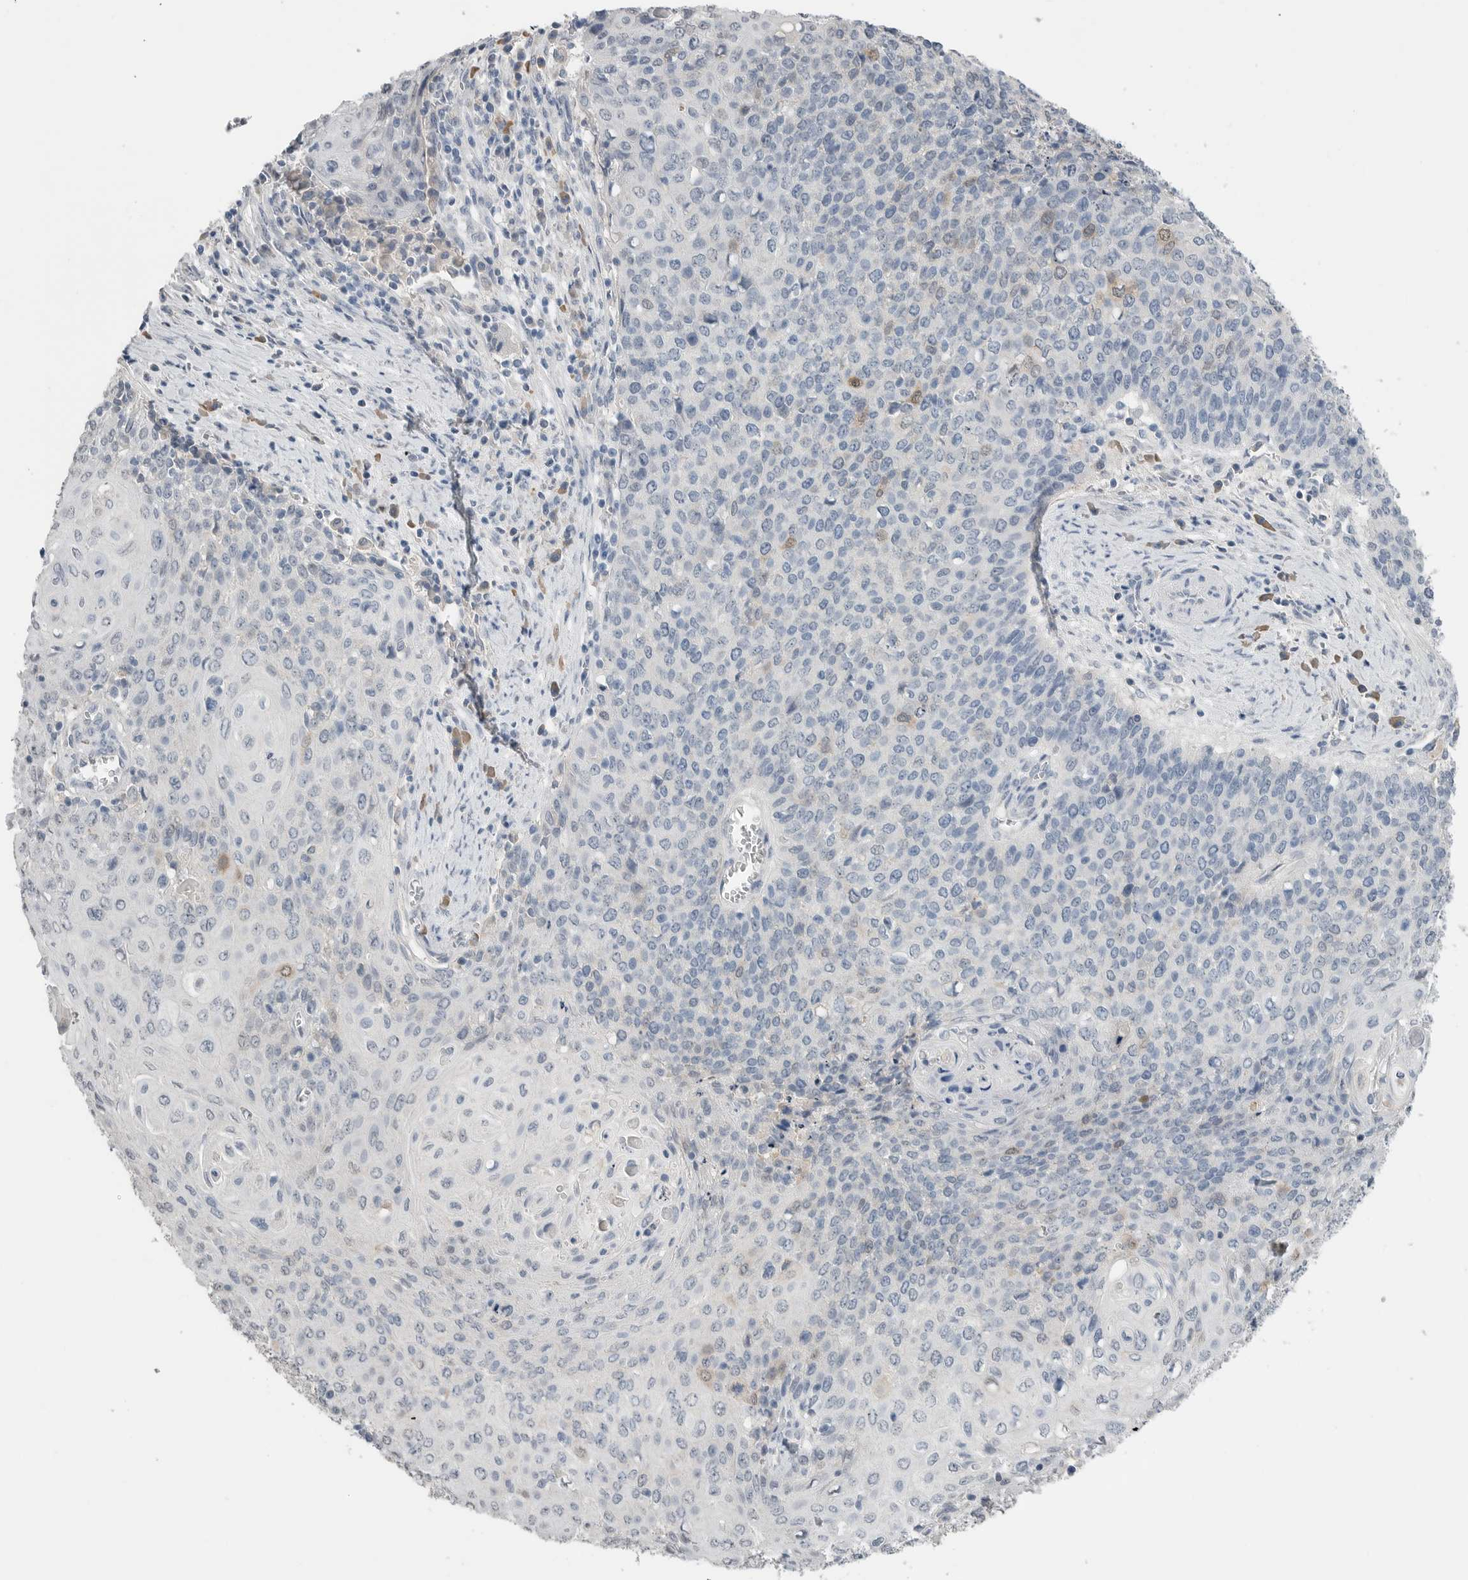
{"staining": {"intensity": "negative", "quantity": "none", "location": "none"}, "tissue": "cervical cancer", "cell_type": "Tumor cells", "image_type": "cancer", "snomed": [{"axis": "morphology", "description": "Squamous cell carcinoma, NOS"}, {"axis": "topography", "description": "Cervix"}], "caption": "High magnification brightfield microscopy of cervical cancer (squamous cell carcinoma) stained with DAB (brown) and counterstained with hematoxylin (blue): tumor cells show no significant positivity. (DAB (3,3'-diaminobenzidine) IHC visualized using brightfield microscopy, high magnification).", "gene": "FABP6", "patient": {"sex": "female", "age": 39}}